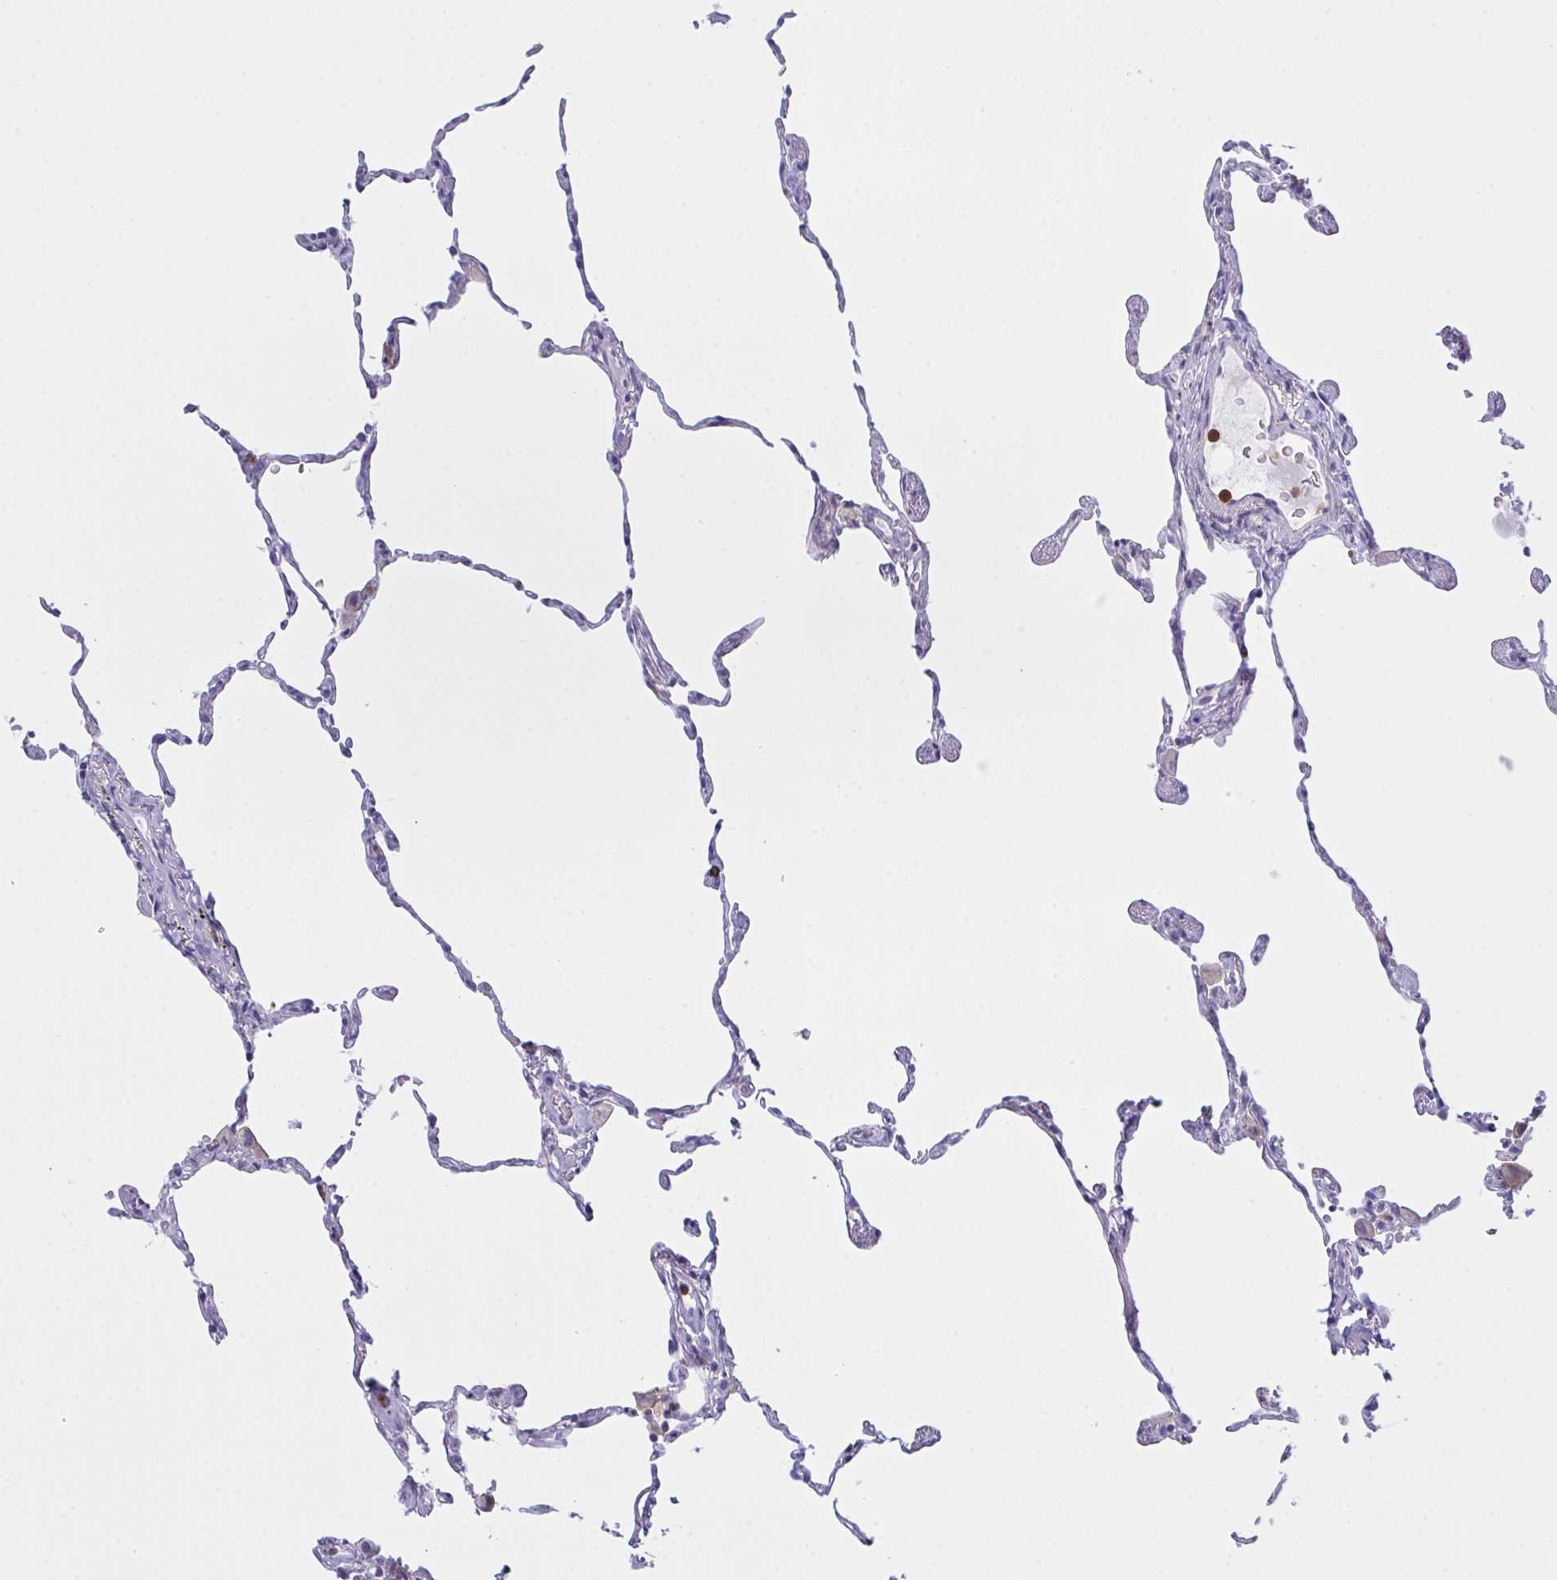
{"staining": {"intensity": "negative", "quantity": "none", "location": "none"}, "tissue": "lung", "cell_type": "Alveolar cells", "image_type": "normal", "snomed": [{"axis": "morphology", "description": "Normal tissue, NOS"}, {"axis": "topography", "description": "Lung"}], "caption": "IHC micrograph of unremarkable lung stained for a protein (brown), which displays no staining in alveolar cells.", "gene": "MYO1F", "patient": {"sex": "female", "age": 57}}